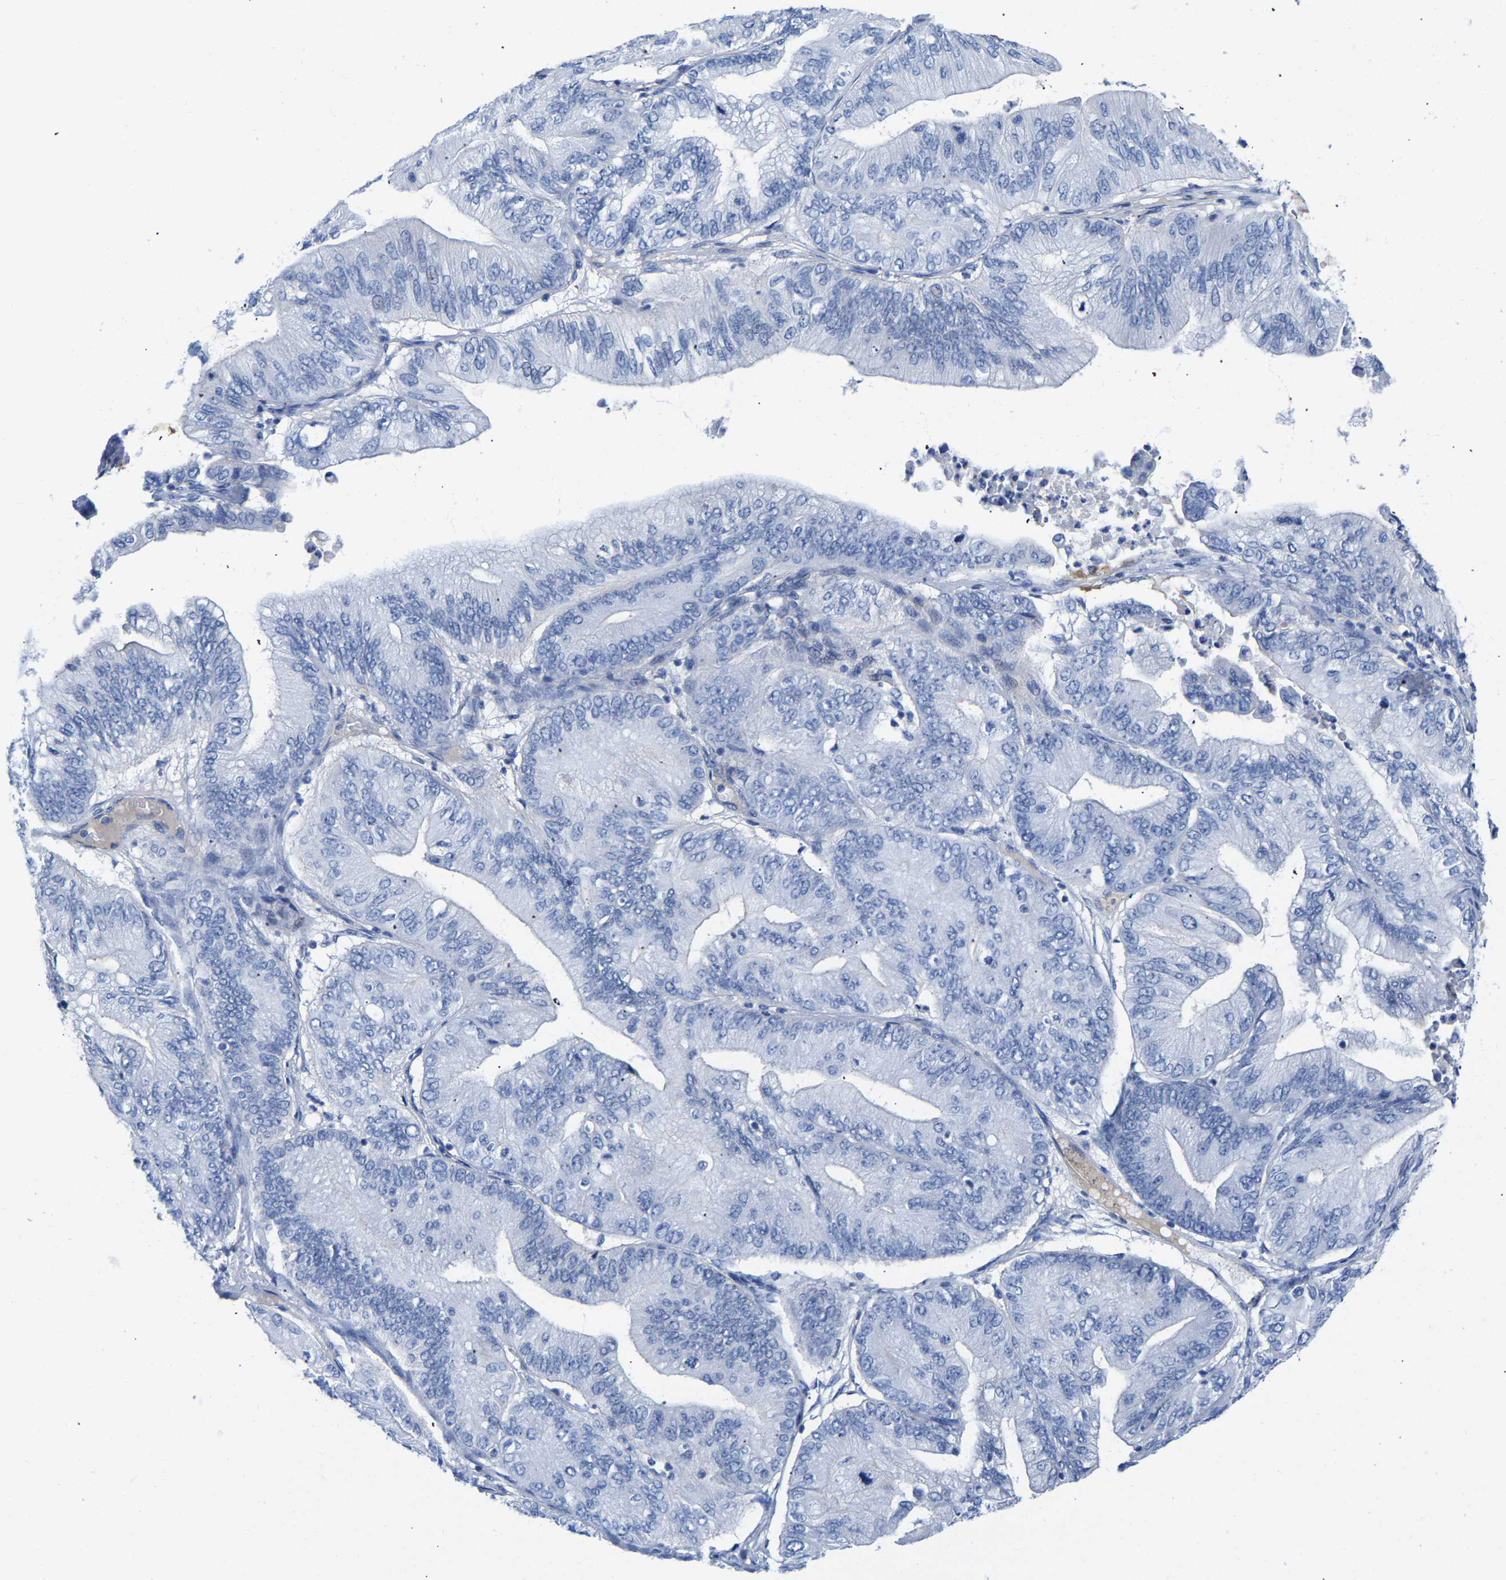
{"staining": {"intensity": "negative", "quantity": "none", "location": "none"}, "tissue": "ovarian cancer", "cell_type": "Tumor cells", "image_type": "cancer", "snomed": [{"axis": "morphology", "description": "Cystadenocarcinoma, mucinous, NOS"}, {"axis": "topography", "description": "Ovary"}], "caption": "Ovarian cancer was stained to show a protein in brown. There is no significant staining in tumor cells. The staining is performed using DAB brown chromogen with nuclei counter-stained in using hematoxylin.", "gene": "UPK3A", "patient": {"sex": "female", "age": 61}}